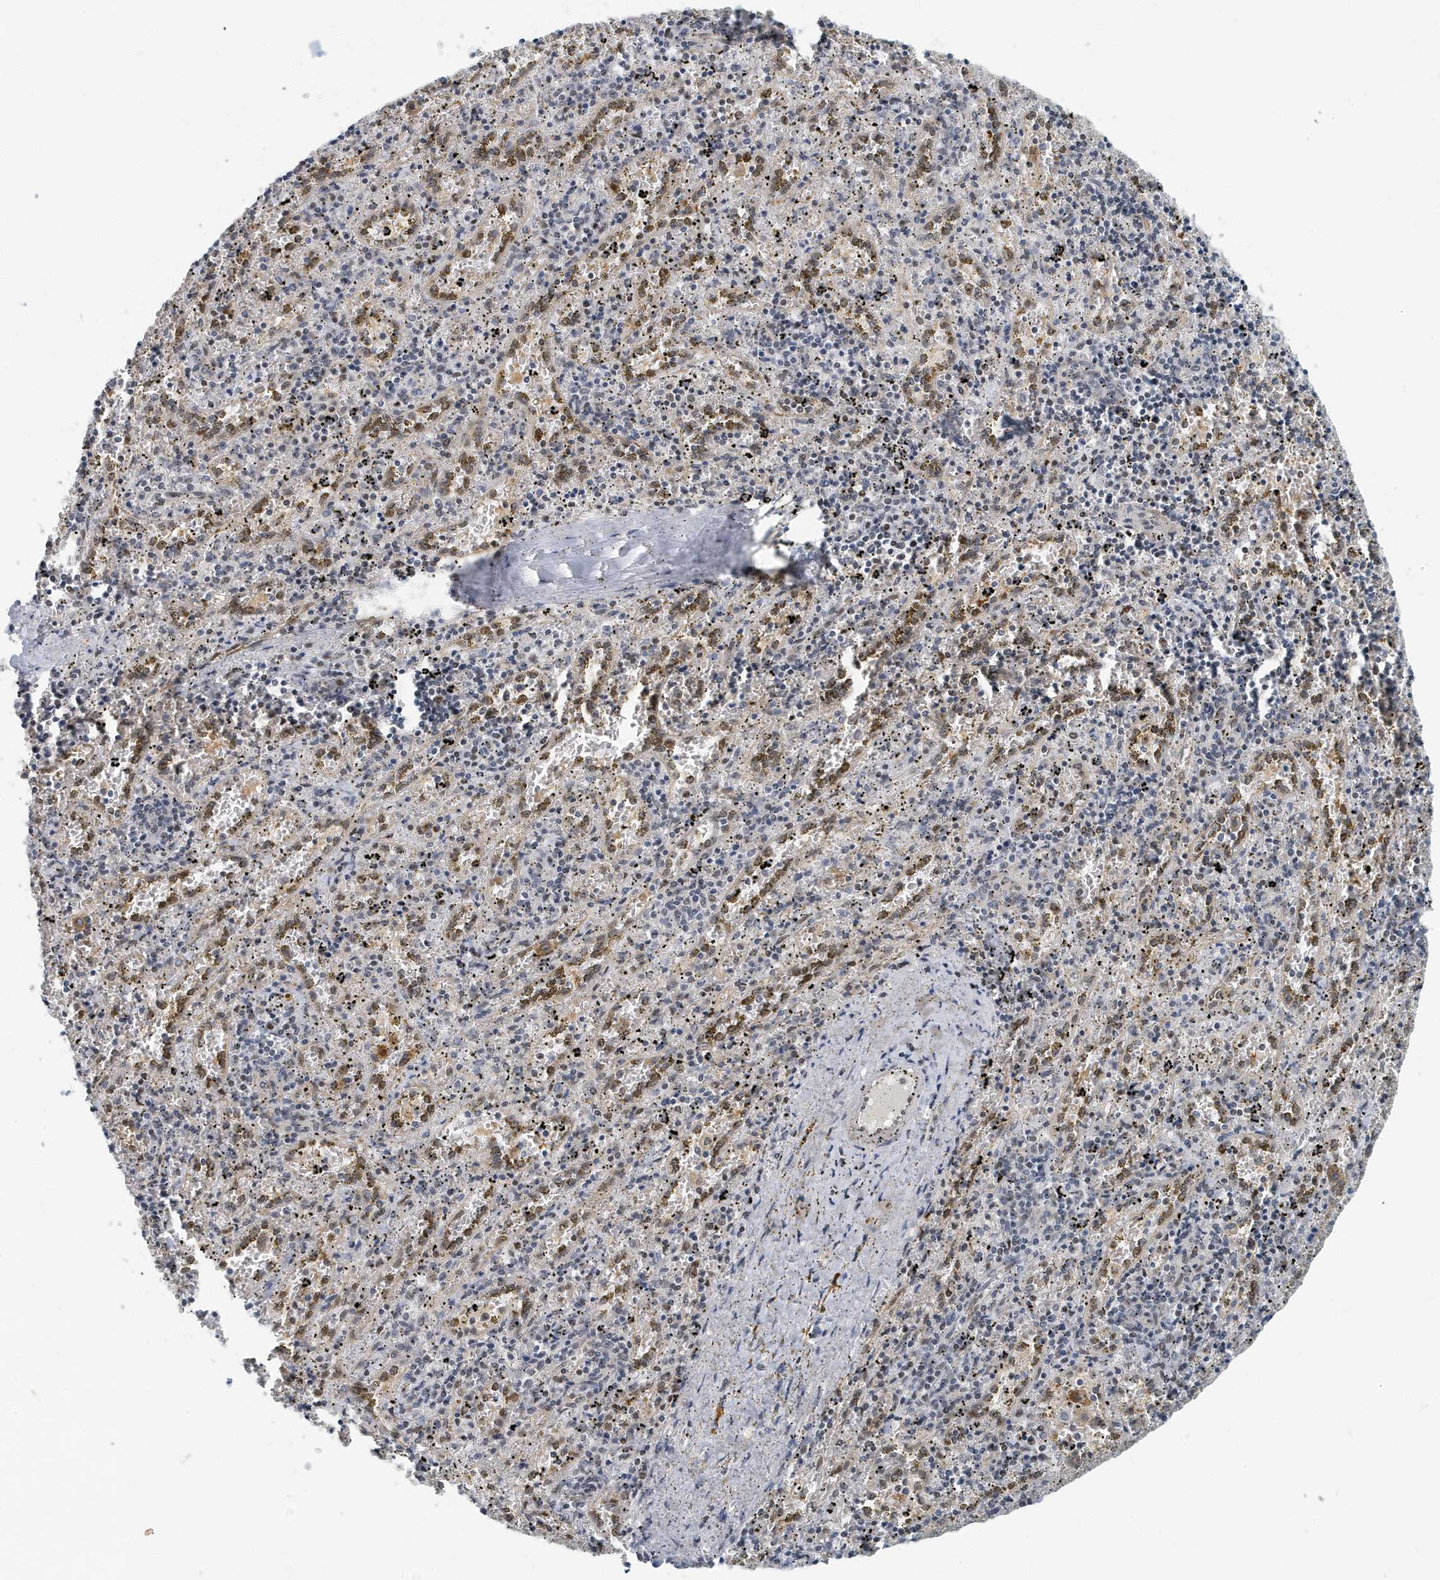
{"staining": {"intensity": "weak", "quantity": "25%-75%", "location": "nuclear"}, "tissue": "spleen", "cell_type": "Cells in red pulp", "image_type": "normal", "snomed": [{"axis": "morphology", "description": "Normal tissue, NOS"}, {"axis": "topography", "description": "Spleen"}], "caption": "The image exhibits a brown stain indicating the presence of a protein in the nuclear of cells in red pulp in spleen.", "gene": "KIF15", "patient": {"sex": "male", "age": 11}}